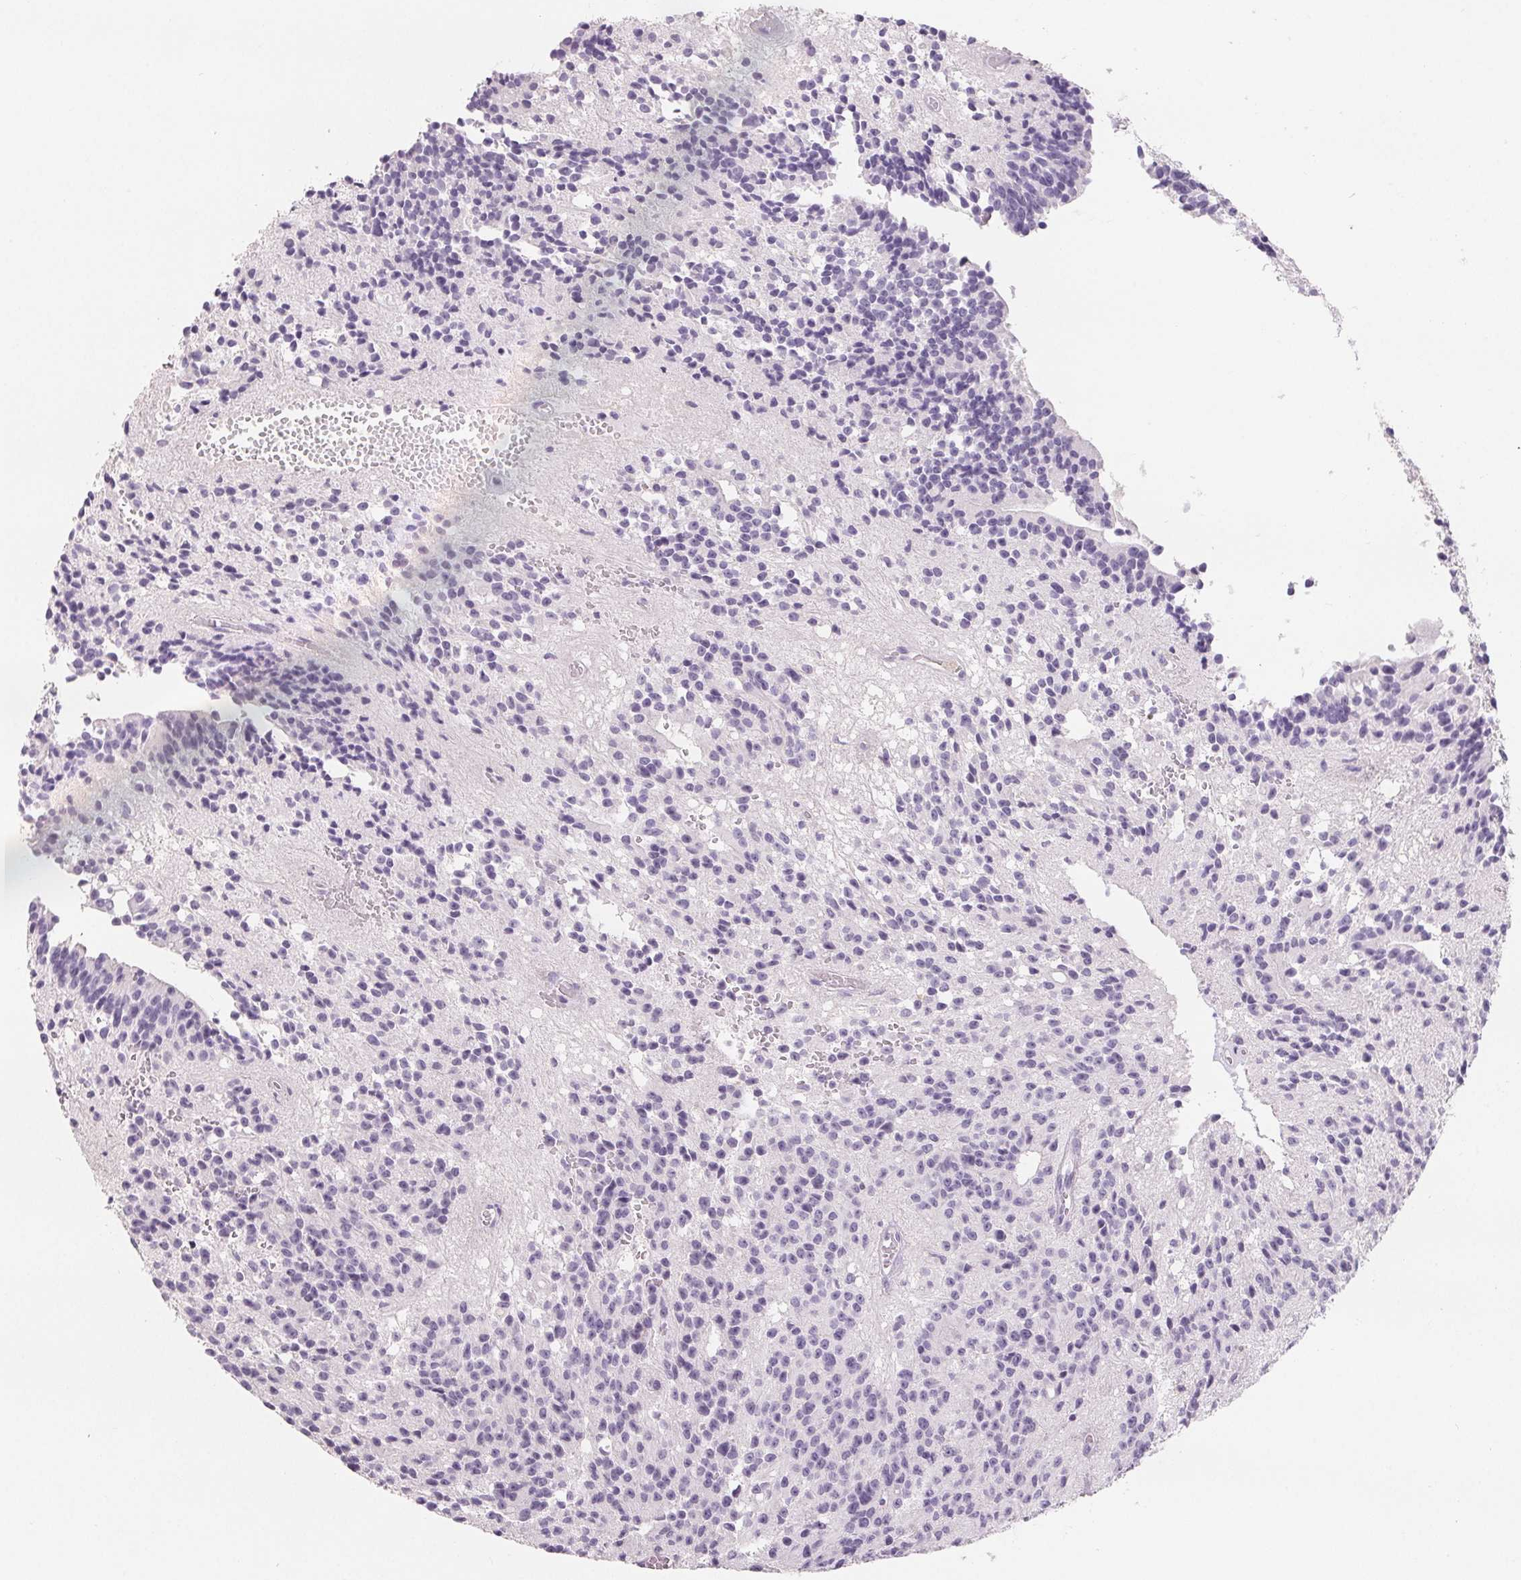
{"staining": {"intensity": "negative", "quantity": "none", "location": "none"}, "tissue": "glioma", "cell_type": "Tumor cells", "image_type": "cancer", "snomed": [{"axis": "morphology", "description": "Glioma, malignant, Low grade"}, {"axis": "topography", "description": "Brain"}], "caption": "The immunohistochemistry (IHC) histopathology image has no significant positivity in tumor cells of malignant low-grade glioma tissue.", "gene": "CD69", "patient": {"sex": "male", "age": 31}}